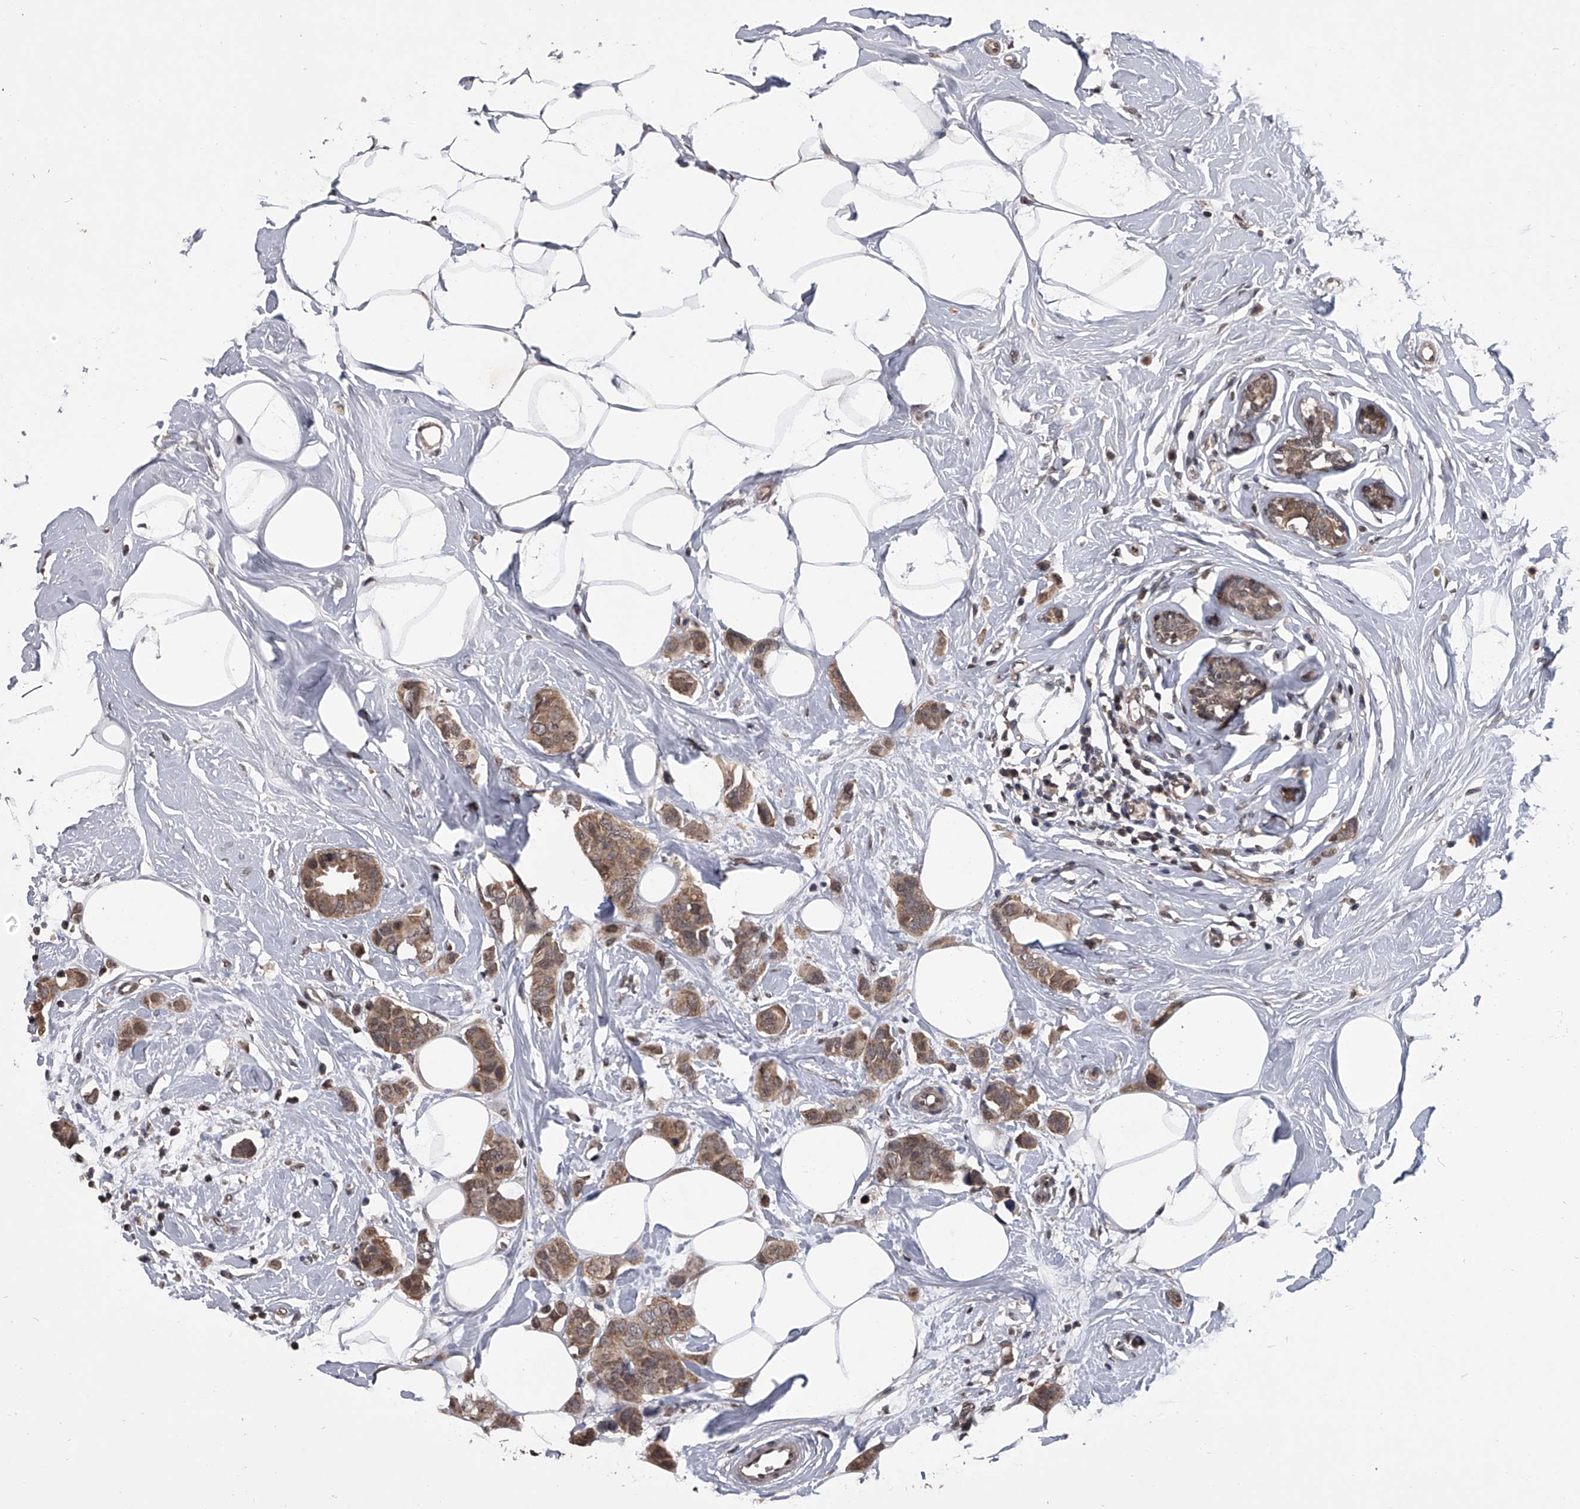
{"staining": {"intensity": "moderate", "quantity": ">75%", "location": "cytoplasmic/membranous"}, "tissue": "breast cancer", "cell_type": "Tumor cells", "image_type": "cancer", "snomed": [{"axis": "morphology", "description": "Normal tissue, NOS"}, {"axis": "morphology", "description": "Duct carcinoma"}, {"axis": "topography", "description": "Breast"}], "caption": "IHC micrograph of breast invasive ductal carcinoma stained for a protein (brown), which exhibits medium levels of moderate cytoplasmic/membranous positivity in about >75% of tumor cells.", "gene": "TSNAX", "patient": {"sex": "female", "age": 50}}